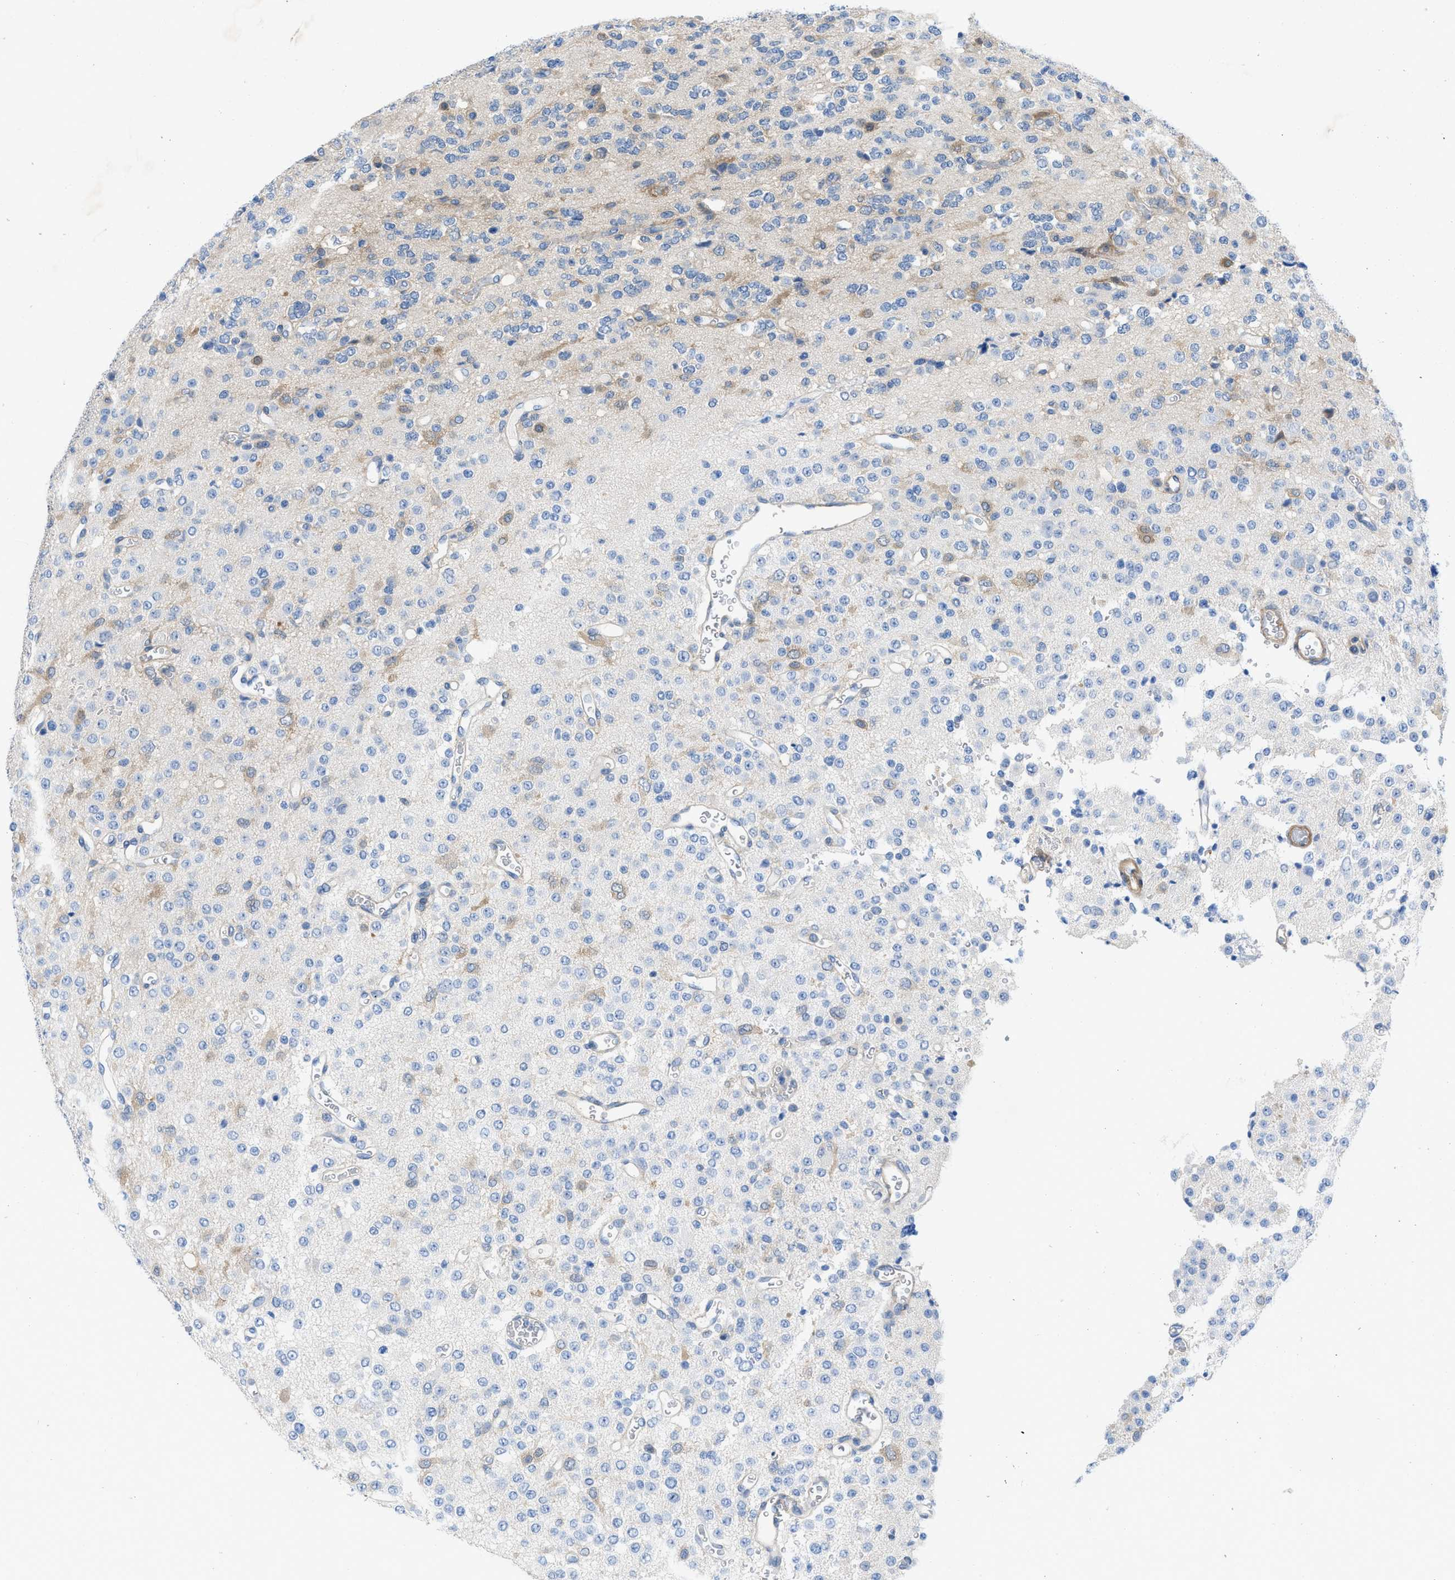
{"staining": {"intensity": "weak", "quantity": "<25%", "location": "cytoplasmic/membranous"}, "tissue": "glioma", "cell_type": "Tumor cells", "image_type": "cancer", "snomed": [{"axis": "morphology", "description": "Glioma, malignant, Low grade"}, {"axis": "topography", "description": "Brain"}], "caption": "Tumor cells are negative for protein expression in human glioma.", "gene": "PDLIM5", "patient": {"sex": "male", "age": 38}}